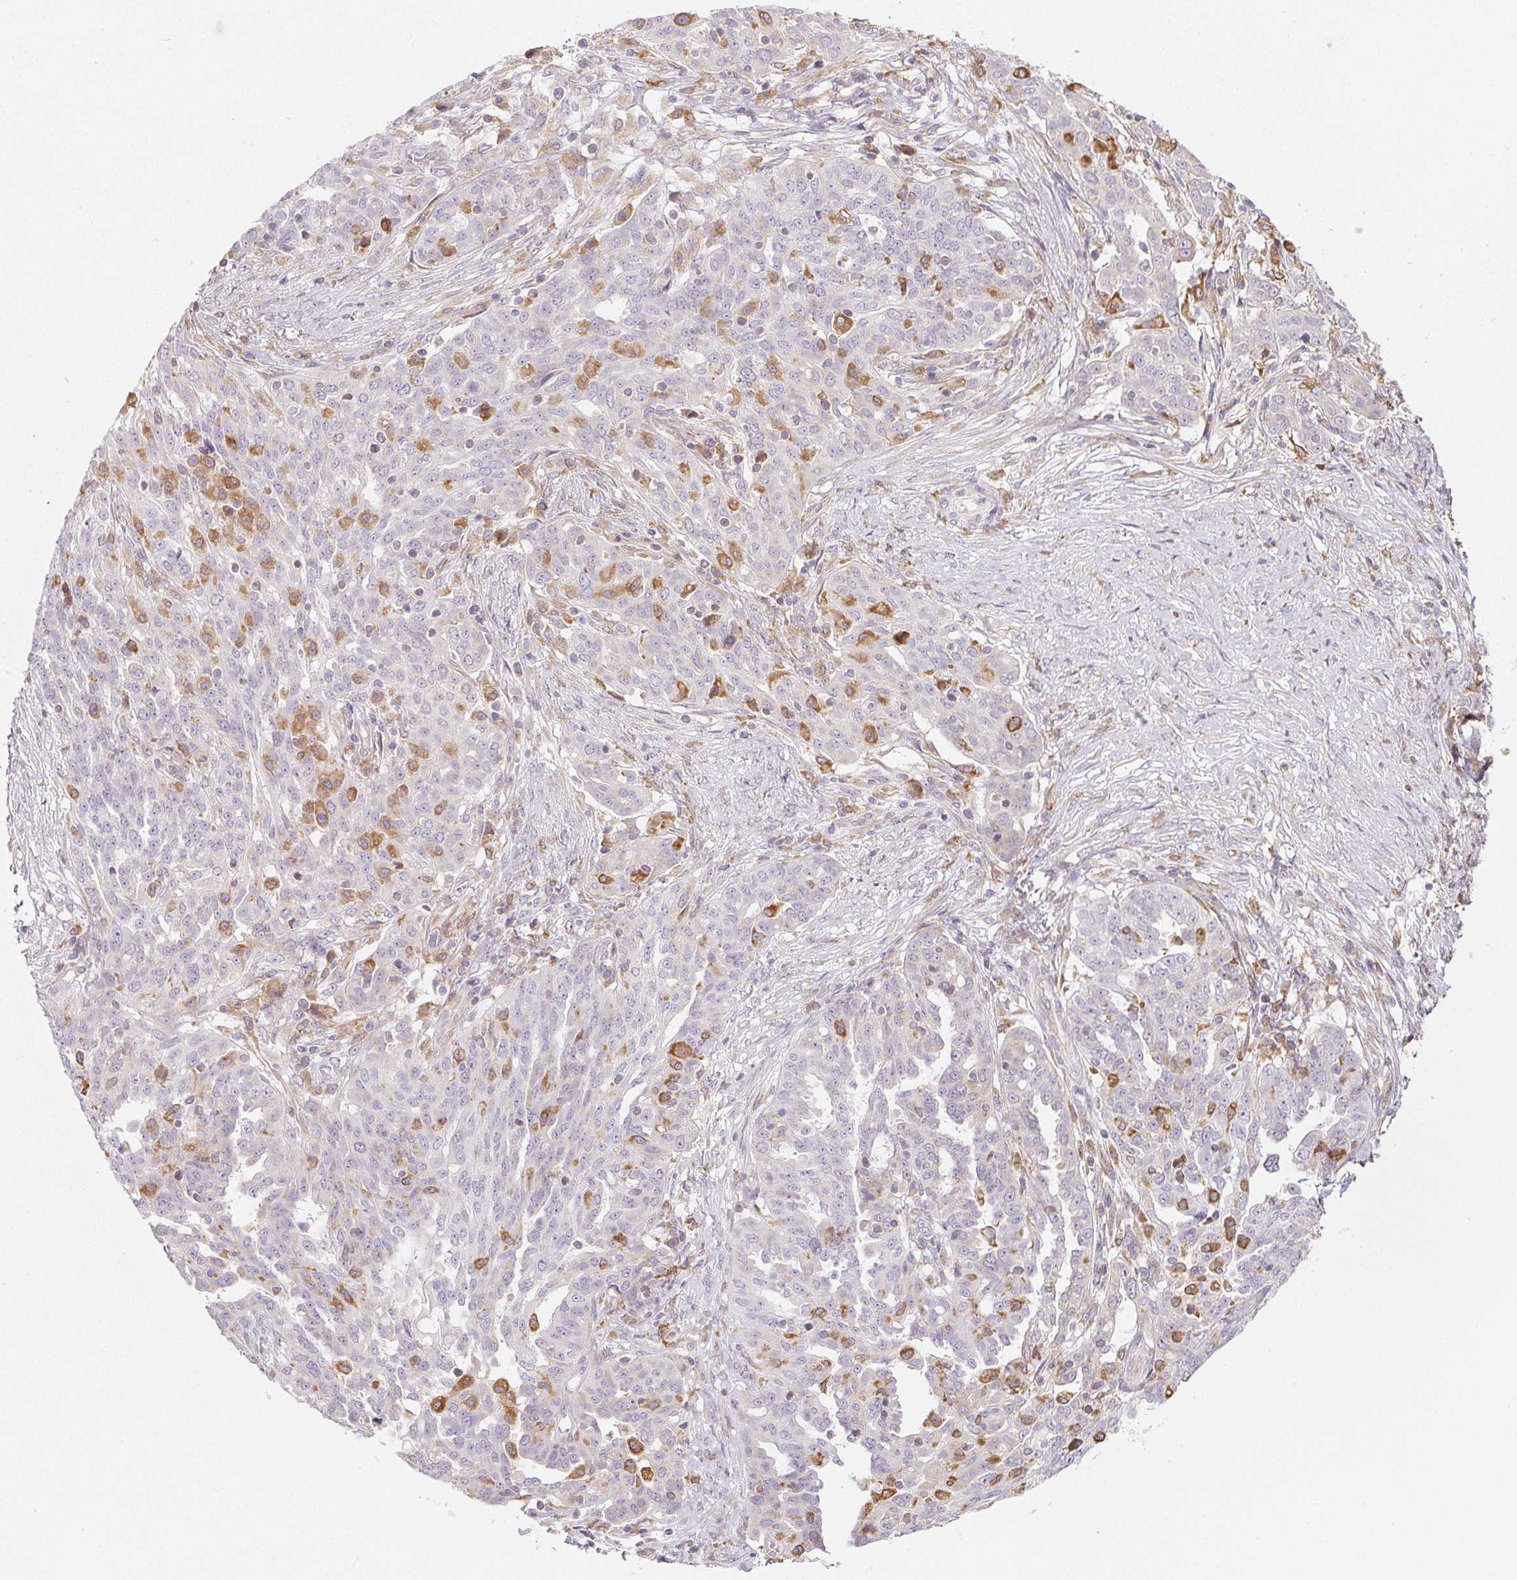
{"staining": {"intensity": "negative", "quantity": "none", "location": "none"}, "tissue": "ovarian cancer", "cell_type": "Tumor cells", "image_type": "cancer", "snomed": [{"axis": "morphology", "description": "Cystadenocarcinoma, serous, NOS"}, {"axis": "topography", "description": "Ovary"}], "caption": "IHC micrograph of neoplastic tissue: human ovarian serous cystadenocarcinoma stained with DAB (3,3'-diaminobenzidine) displays no significant protein expression in tumor cells.", "gene": "SOAT1", "patient": {"sex": "female", "age": 67}}